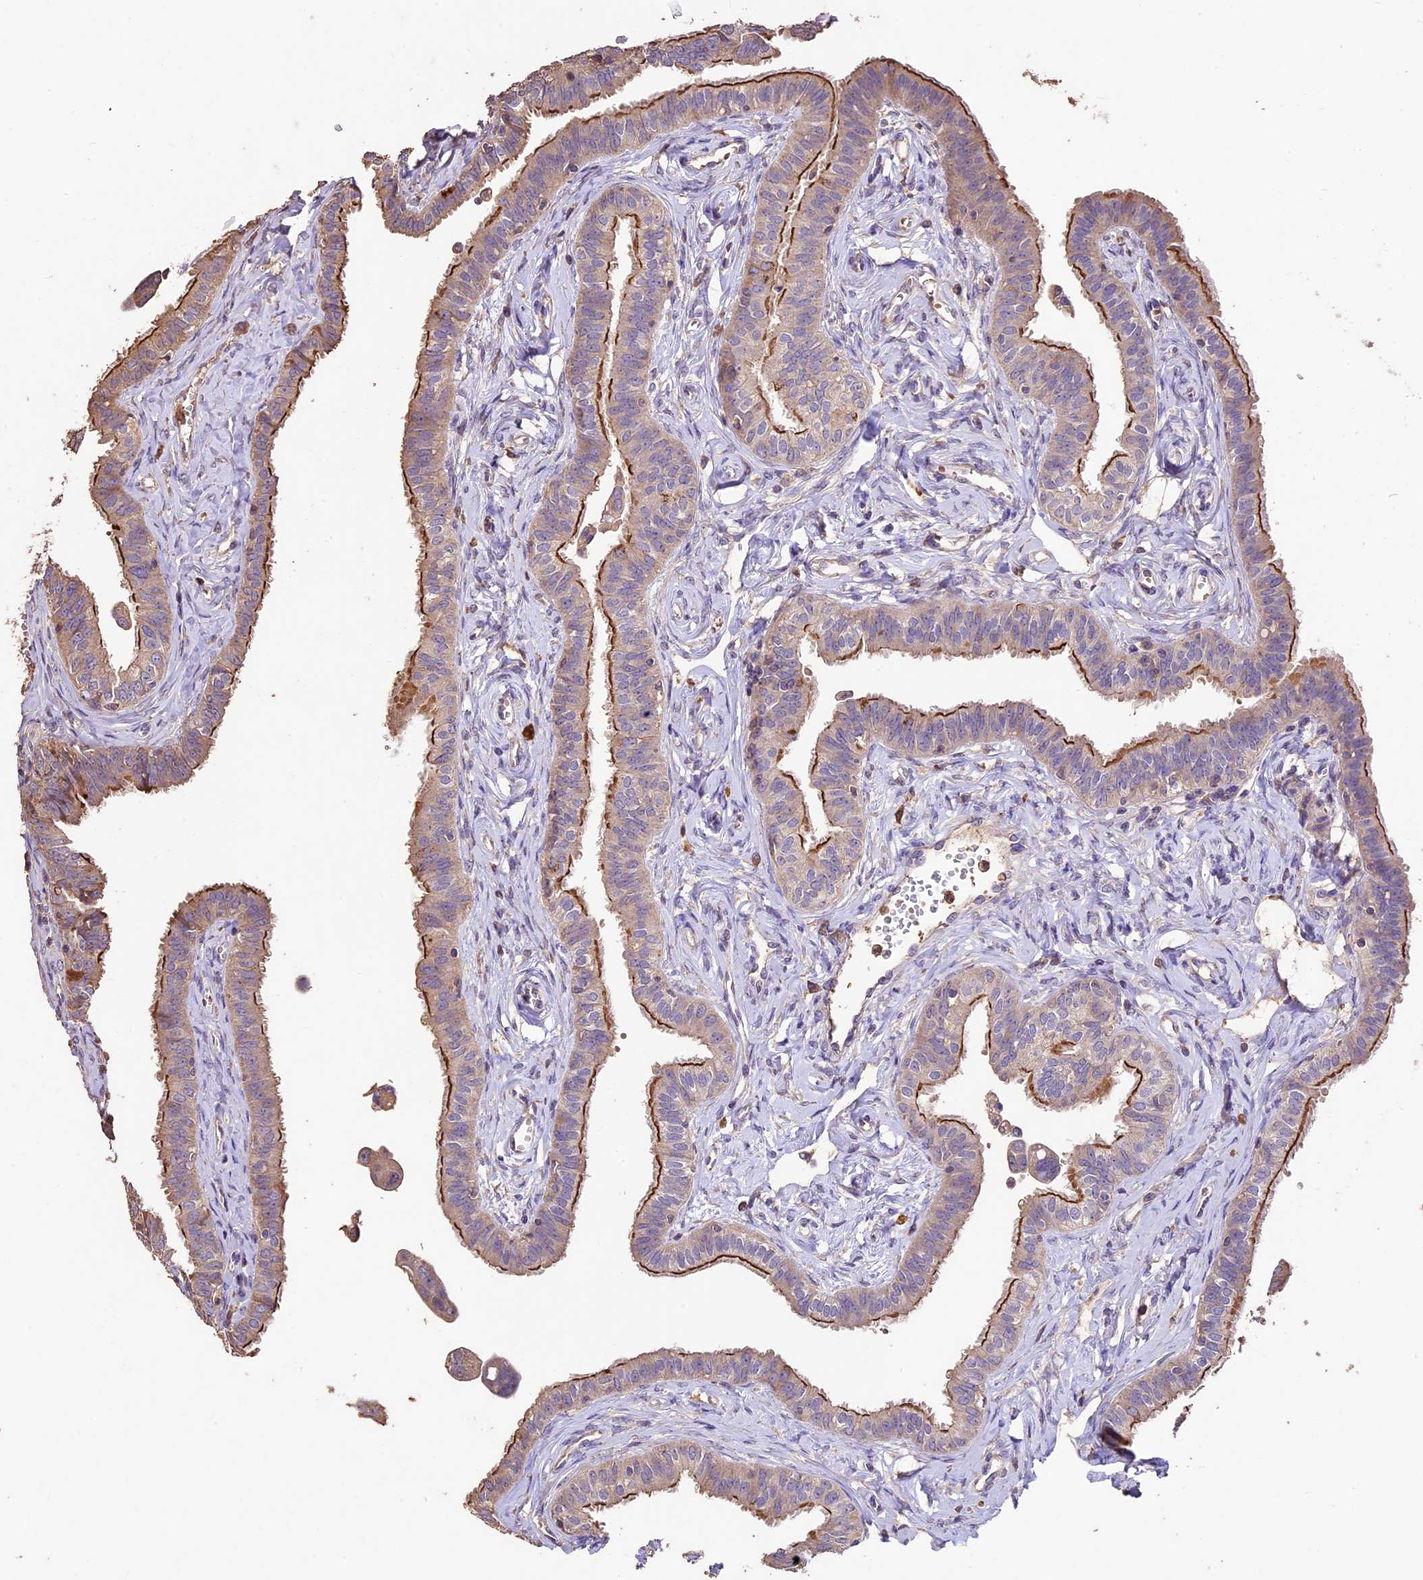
{"staining": {"intensity": "moderate", "quantity": ">75%", "location": "cytoplasmic/membranous"}, "tissue": "fallopian tube", "cell_type": "Glandular cells", "image_type": "normal", "snomed": [{"axis": "morphology", "description": "Normal tissue, NOS"}, {"axis": "morphology", "description": "Carcinoma, NOS"}, {"axis": "topography", "description": "Fallopian tube"}, {"axis": "topography", "description": "Ovary"}], "caption": "Protein positivity by immunohistochemistry (IHC) shows moderate cytoplasmic/membranous staining in about >75% of glandular cells in unremarkable fallopian tube. Using DAB (brown) and hematoxylin (blue) stains, captured at high magnification using brightfield microscopy.", "gene": "CRLF1", "patient": {"sex": "female", "age": 59}}